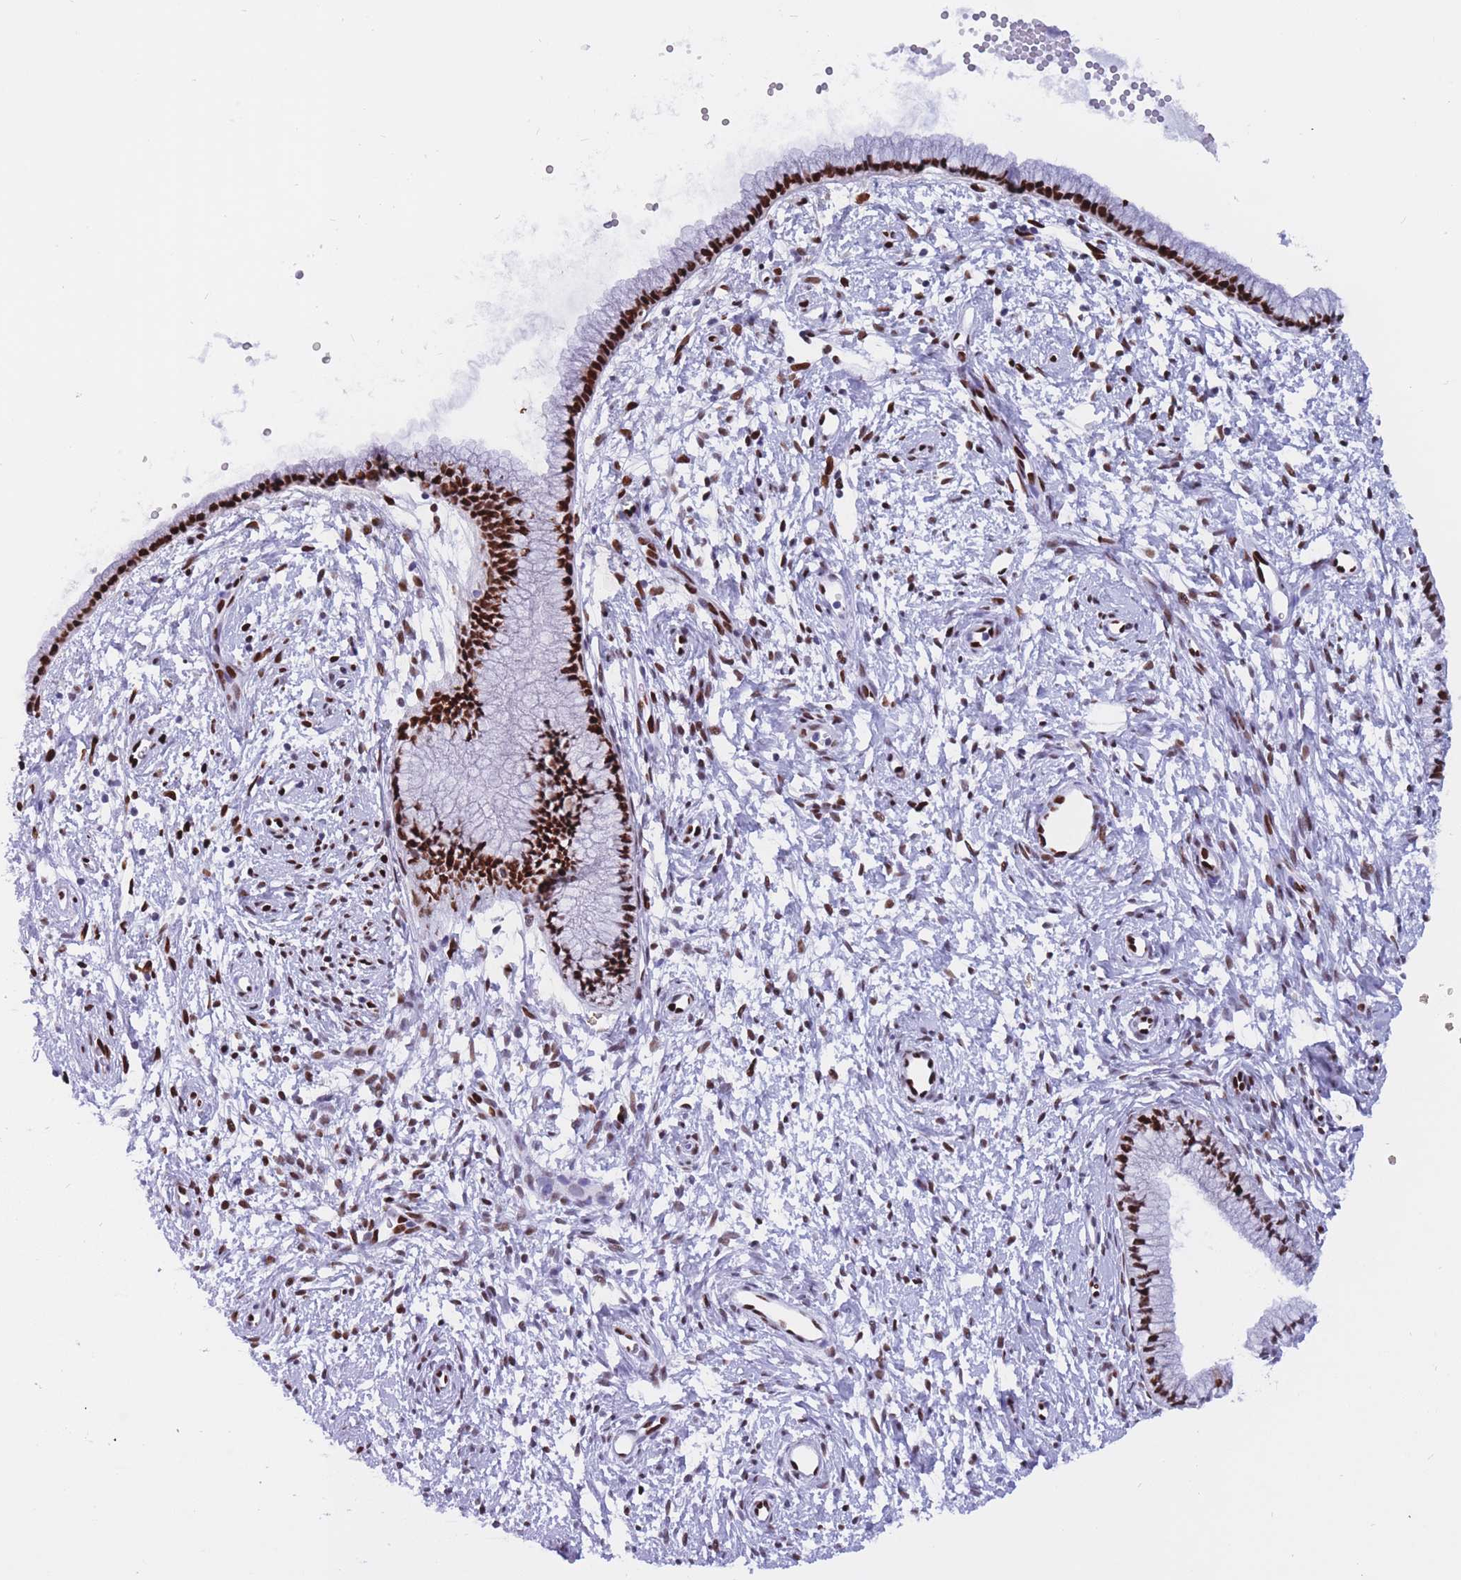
{"staining": {"intensity": "strong", "quantity": "25%-75%", "location": "nuclear"}, "tissue": "cervix", "cell_type": "Glandular cells", "image_type": "normal", "snomed": [{"axis": "morphology", "description": "Normal tissue, NOS"}, {"axis": "topography", "description": "Cervix"}], "caption": "High-magnification brightfield microscopy of unremarkable cervix stained with DAB (3,3'-diaminobenzidine) (brown) and counterstained with hematoxylin (blue). glandular cells exhibit strong nuclear positivity is identified in about25%-75% of cells. (Brightfield microscopy of DAB IHC at high magnification).", "gene": "NASP", "patient": {"sex": "female", "age": 57}}